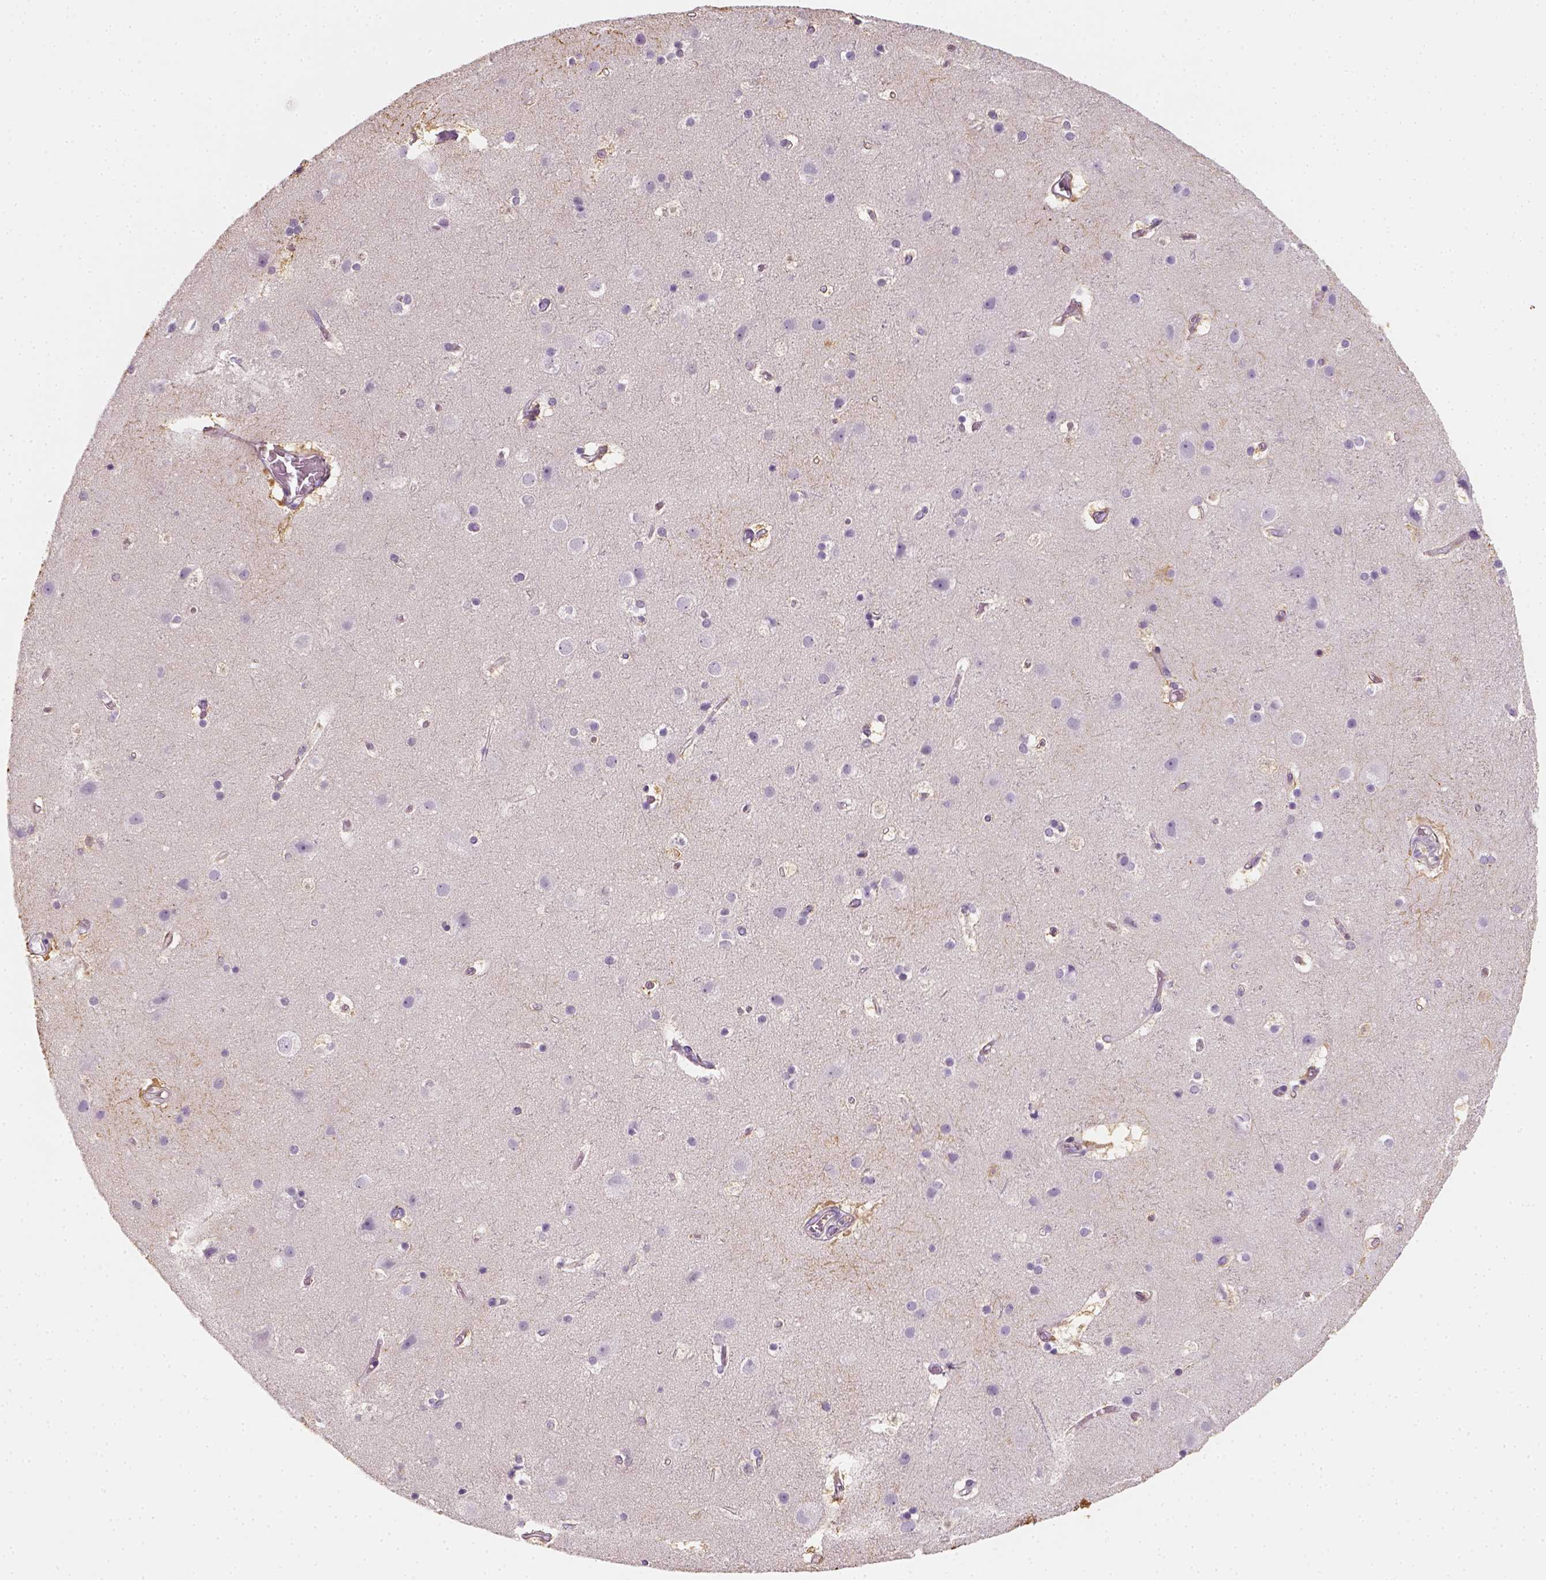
{"staining": {"intensity": "negative", "quantity": "none", "location": "none"}, "tissue": "cerebral cortex", "cell_type": "Endothelial cells", "image_type": "normal", "snomed": [{"axis": "morphology", "description": "Normal tissue, NOS"}, {"axis": "topography", "description": "Cerebral cortex"}], "caption": "IHC photomicrograph of benign human cerebral cortex stained for a protein (brown), which demonstrates no expression in endothelial cells.", "gene": "EPHB1", "patient": {"sex": "female", "age": 52}}